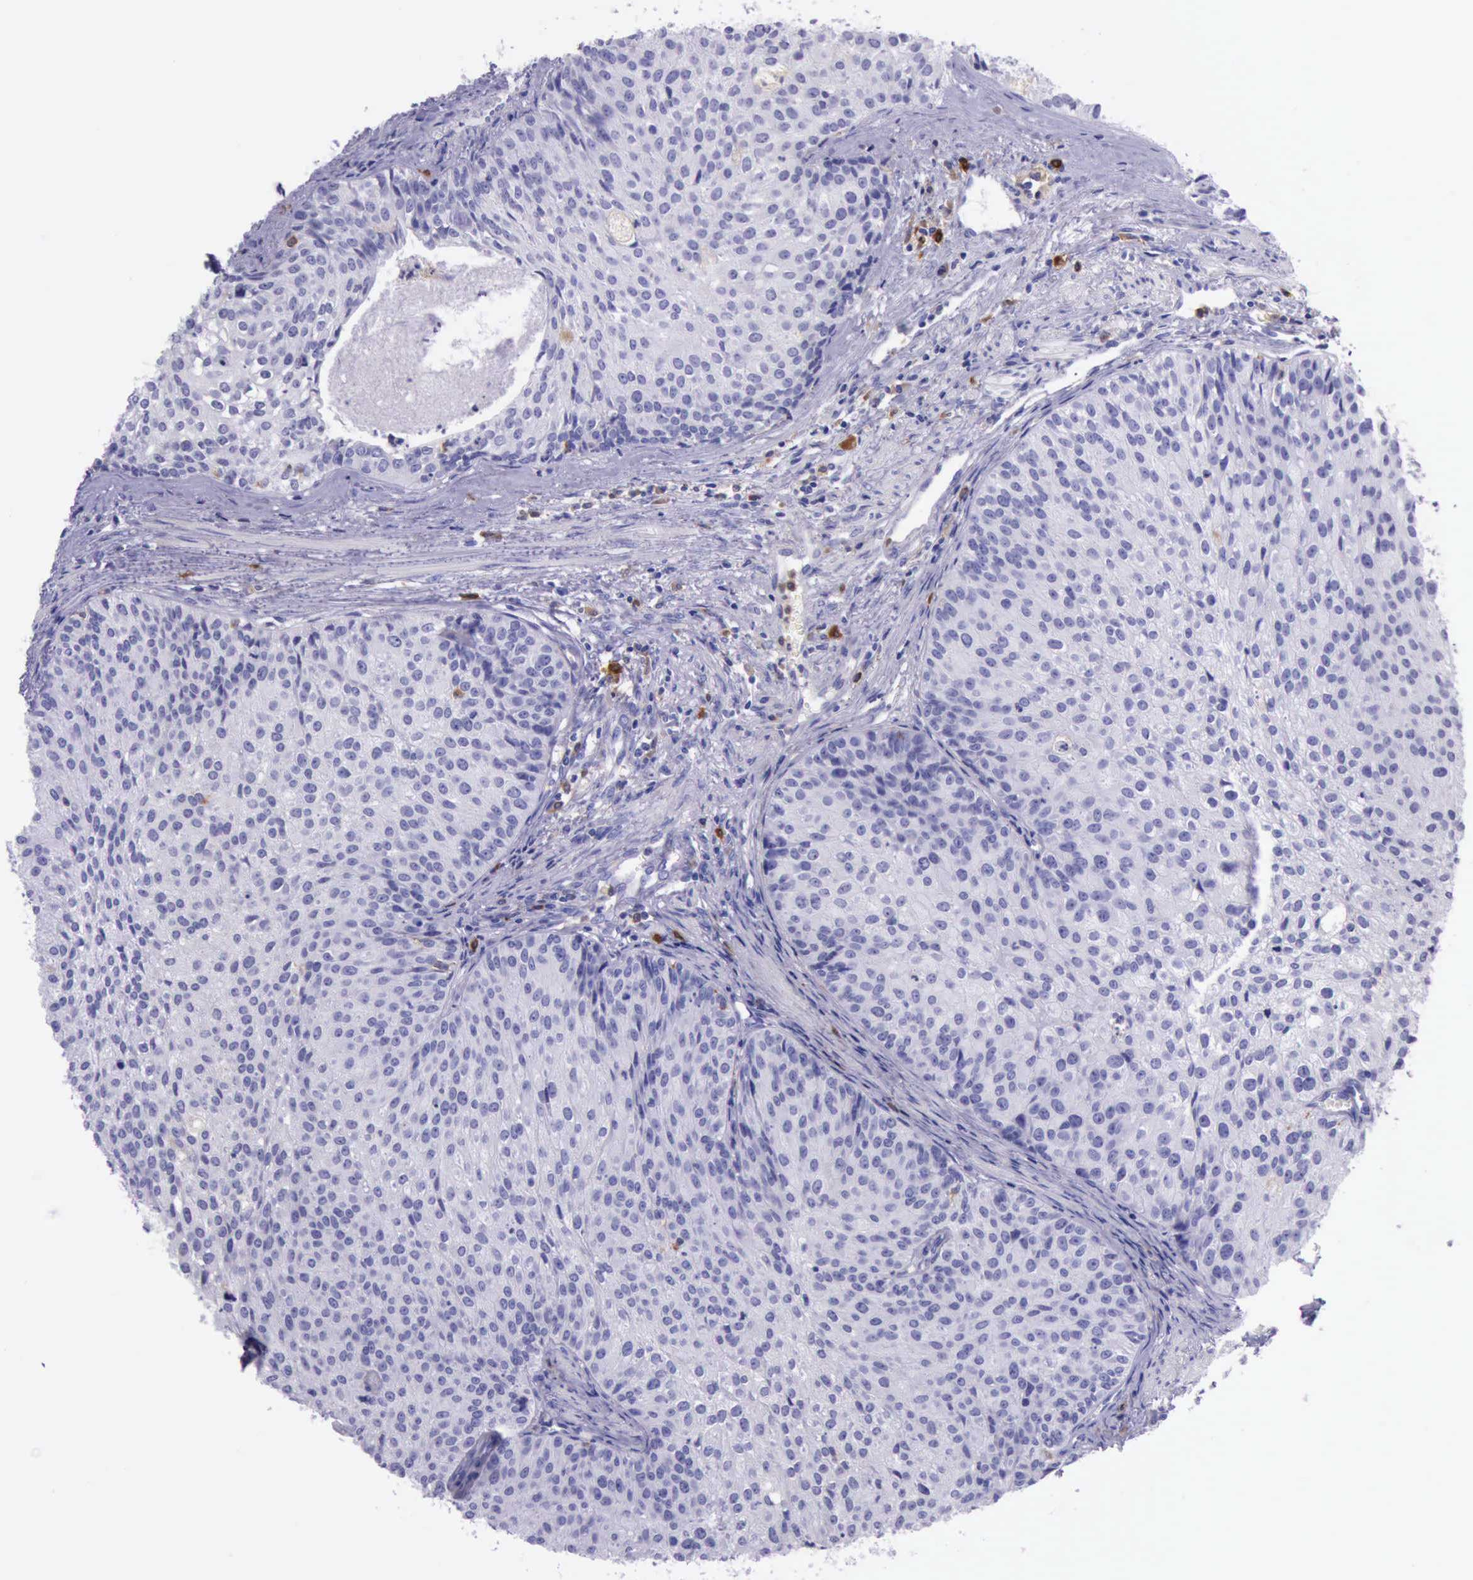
{"staining": {"intensity": "negative", "quantity": "none", "location": "none"}, "tissue": "urothelial cancer", "cell_type": "Tumor cells", "image_type": "cancer", "snomed": [{"axis": "morphology", "description": "Urothelial carcinoma, Low grade"}, {"axis": "topography", "description": "Urinary bladder"}], "caption": "This is a micrograph of immunohistochemistry (IHC) staining of urothelial cancer, which shows no staining in tumor cells.", "gene": "BTK", "patient": {"sex": "female", "age": 73}}